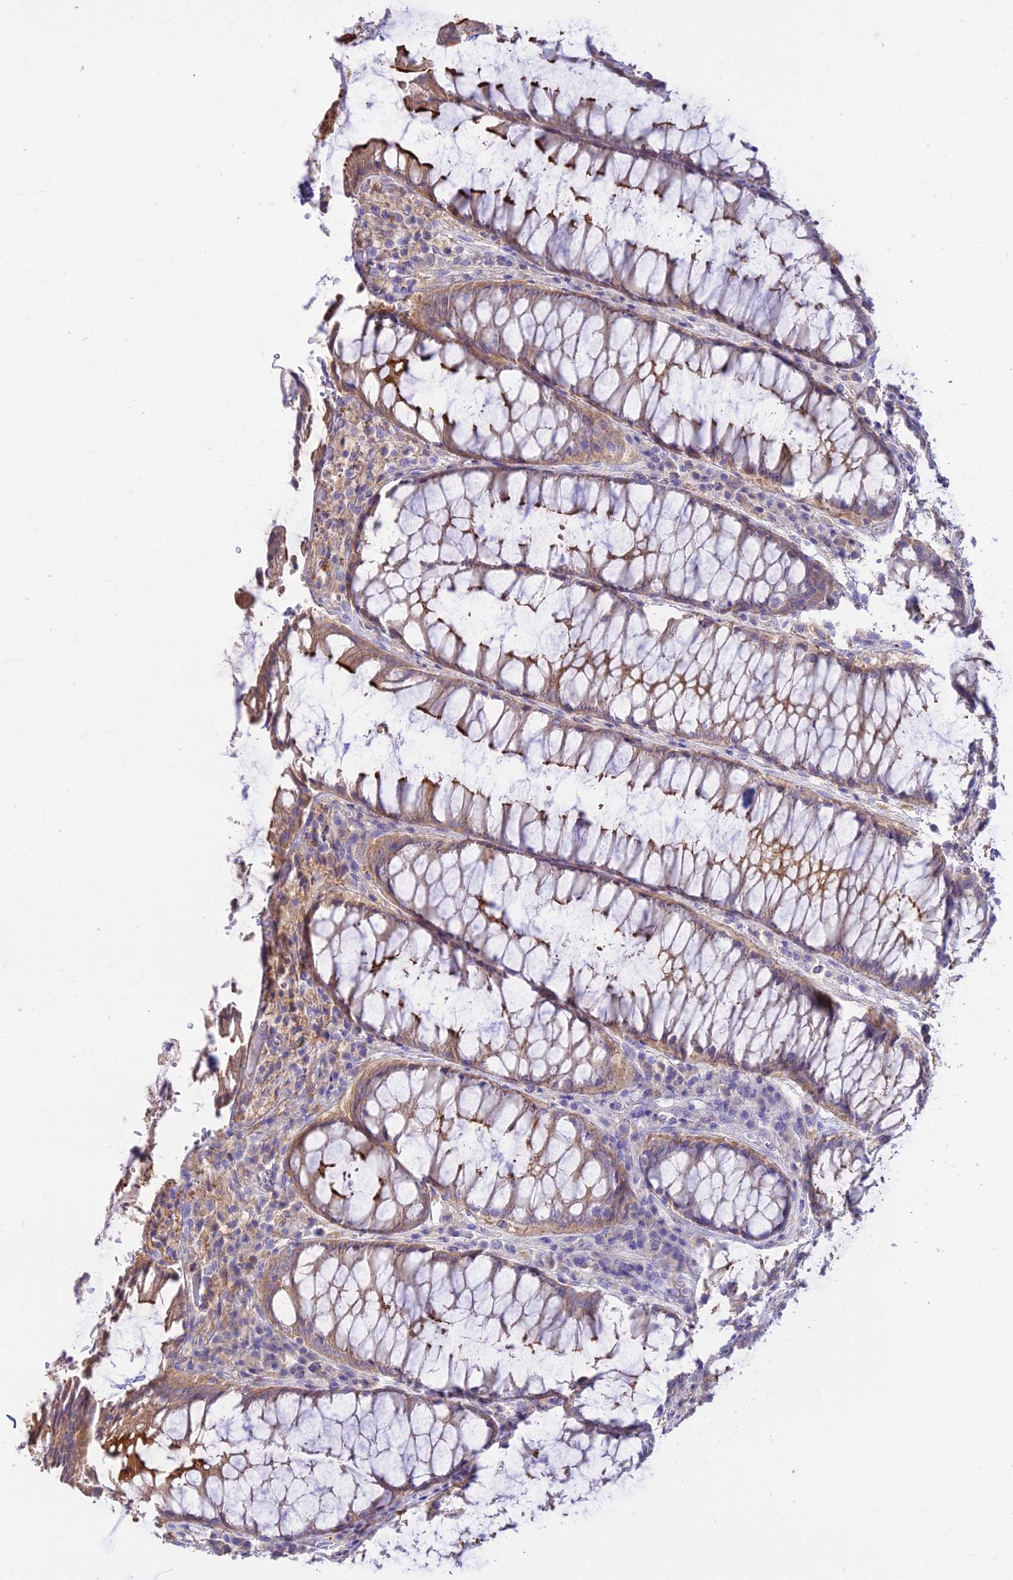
{"staining": {"intensity": "strong", "quantity": "<25%", "location": "cytoplasmic/membranous"}, "tissue": "rectum", "cell_type": "Glandular cells", "image_type": "normal", "snomed": [{"axis": "morphology", "description": "Normal tissue, NOS"}, {"axis": "topography", "description": "Rectum"}], "caption": "Glandular cells exhibit strong cytoplasmic/membranous positivity in approximately <25% of cells in benign rectum.", "gene": "NLRP9", "patient": {"sex": "male", "age": 64}}